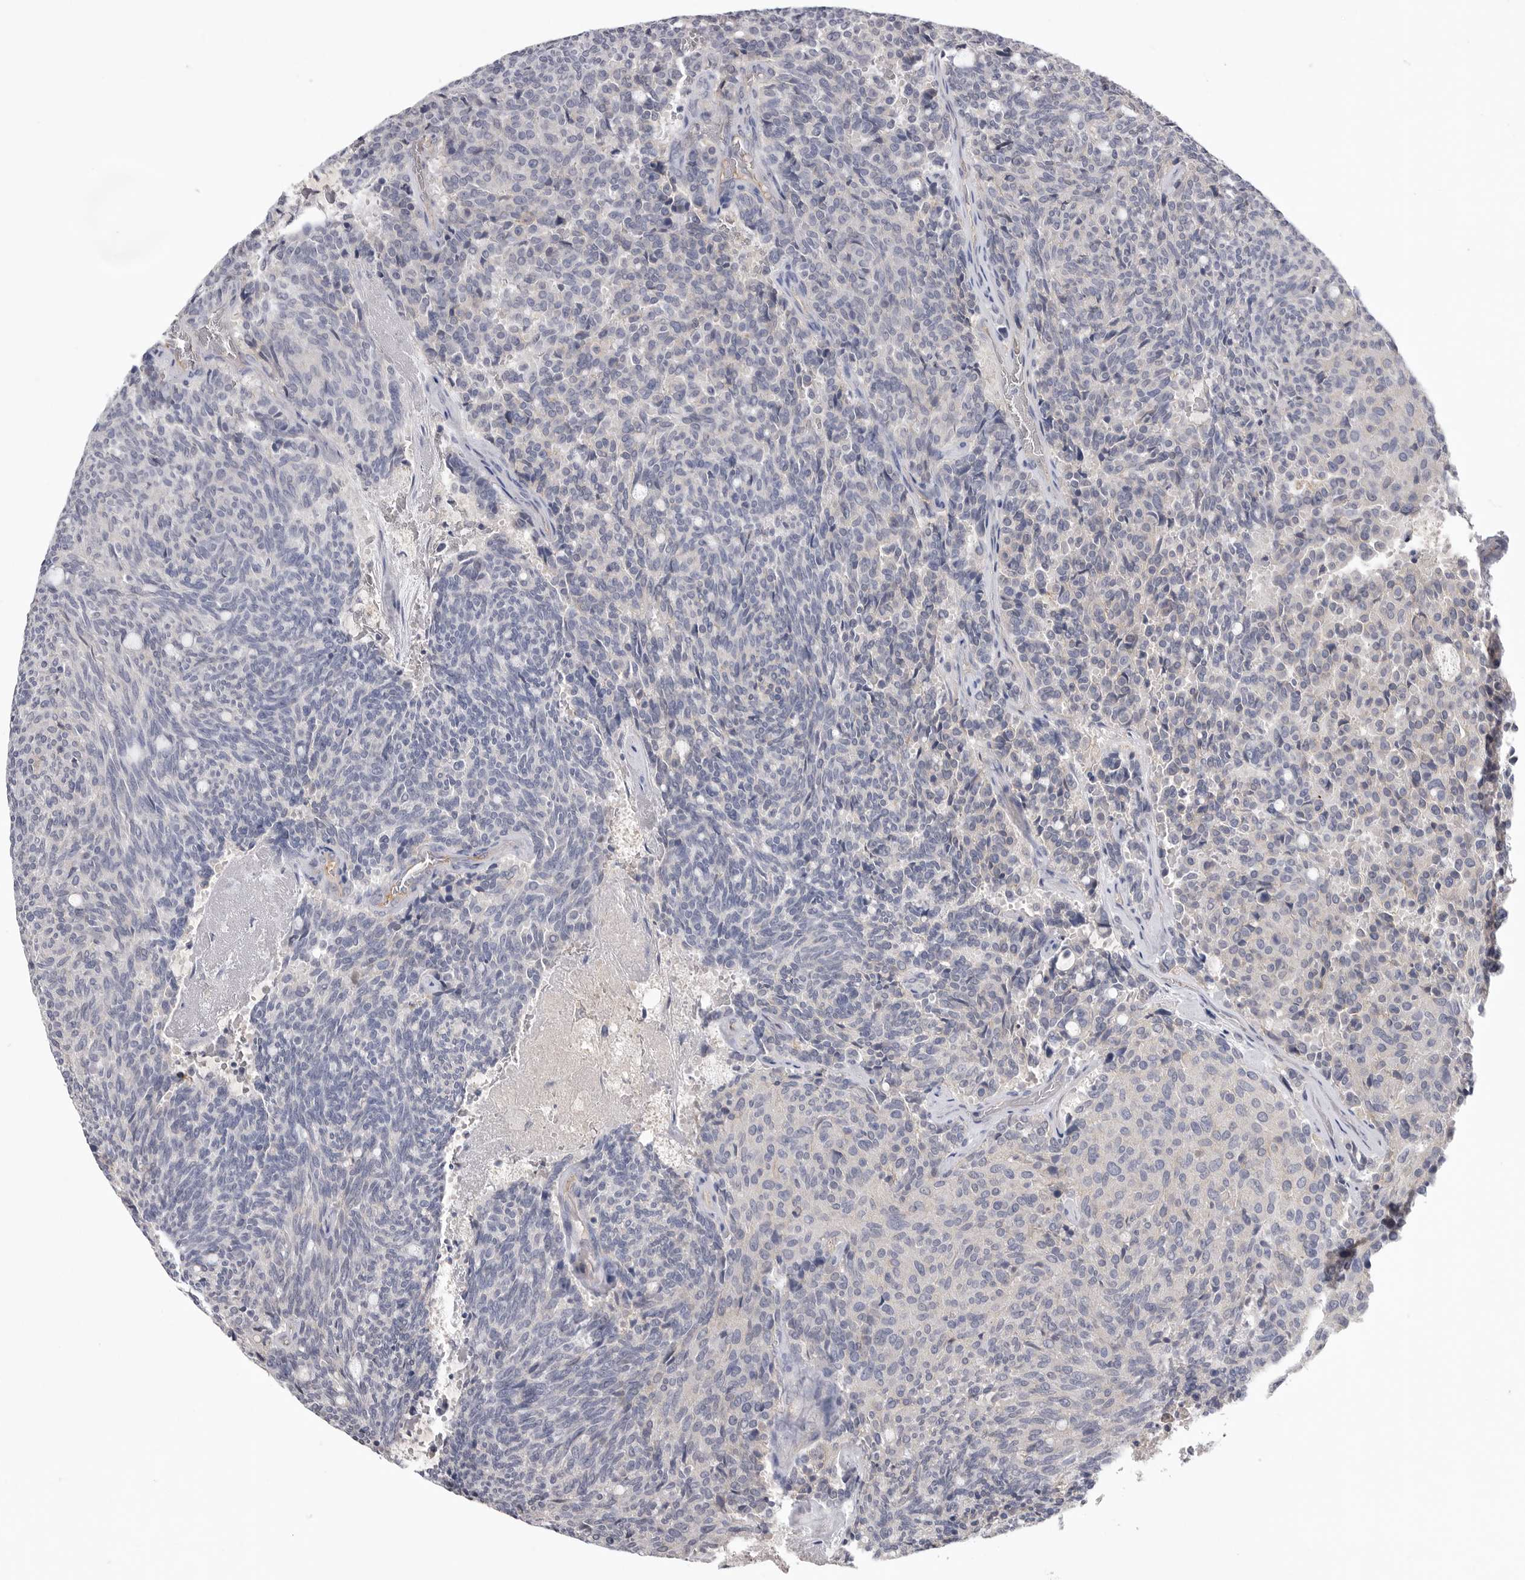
{"staining": {"intensity": "negative", "quantity": "none", "location": "none"}, "tissue": "carcinoid", "cell_type": "Tumor cells", "image_type": "cancer", "snomed": [{"axis": "morphology", "description": "Carcinoid, malignant, NOS"}, {"axis": "topography", "description": "Pancreas"}], "caption": "Tumor cells show no significant staining in carcinoid. (Brightfield microscopy of DAB immunohistochemistry at high magnification).", "gene": "NECTIN2", "patient": {"sex": "female", "age": 54}}